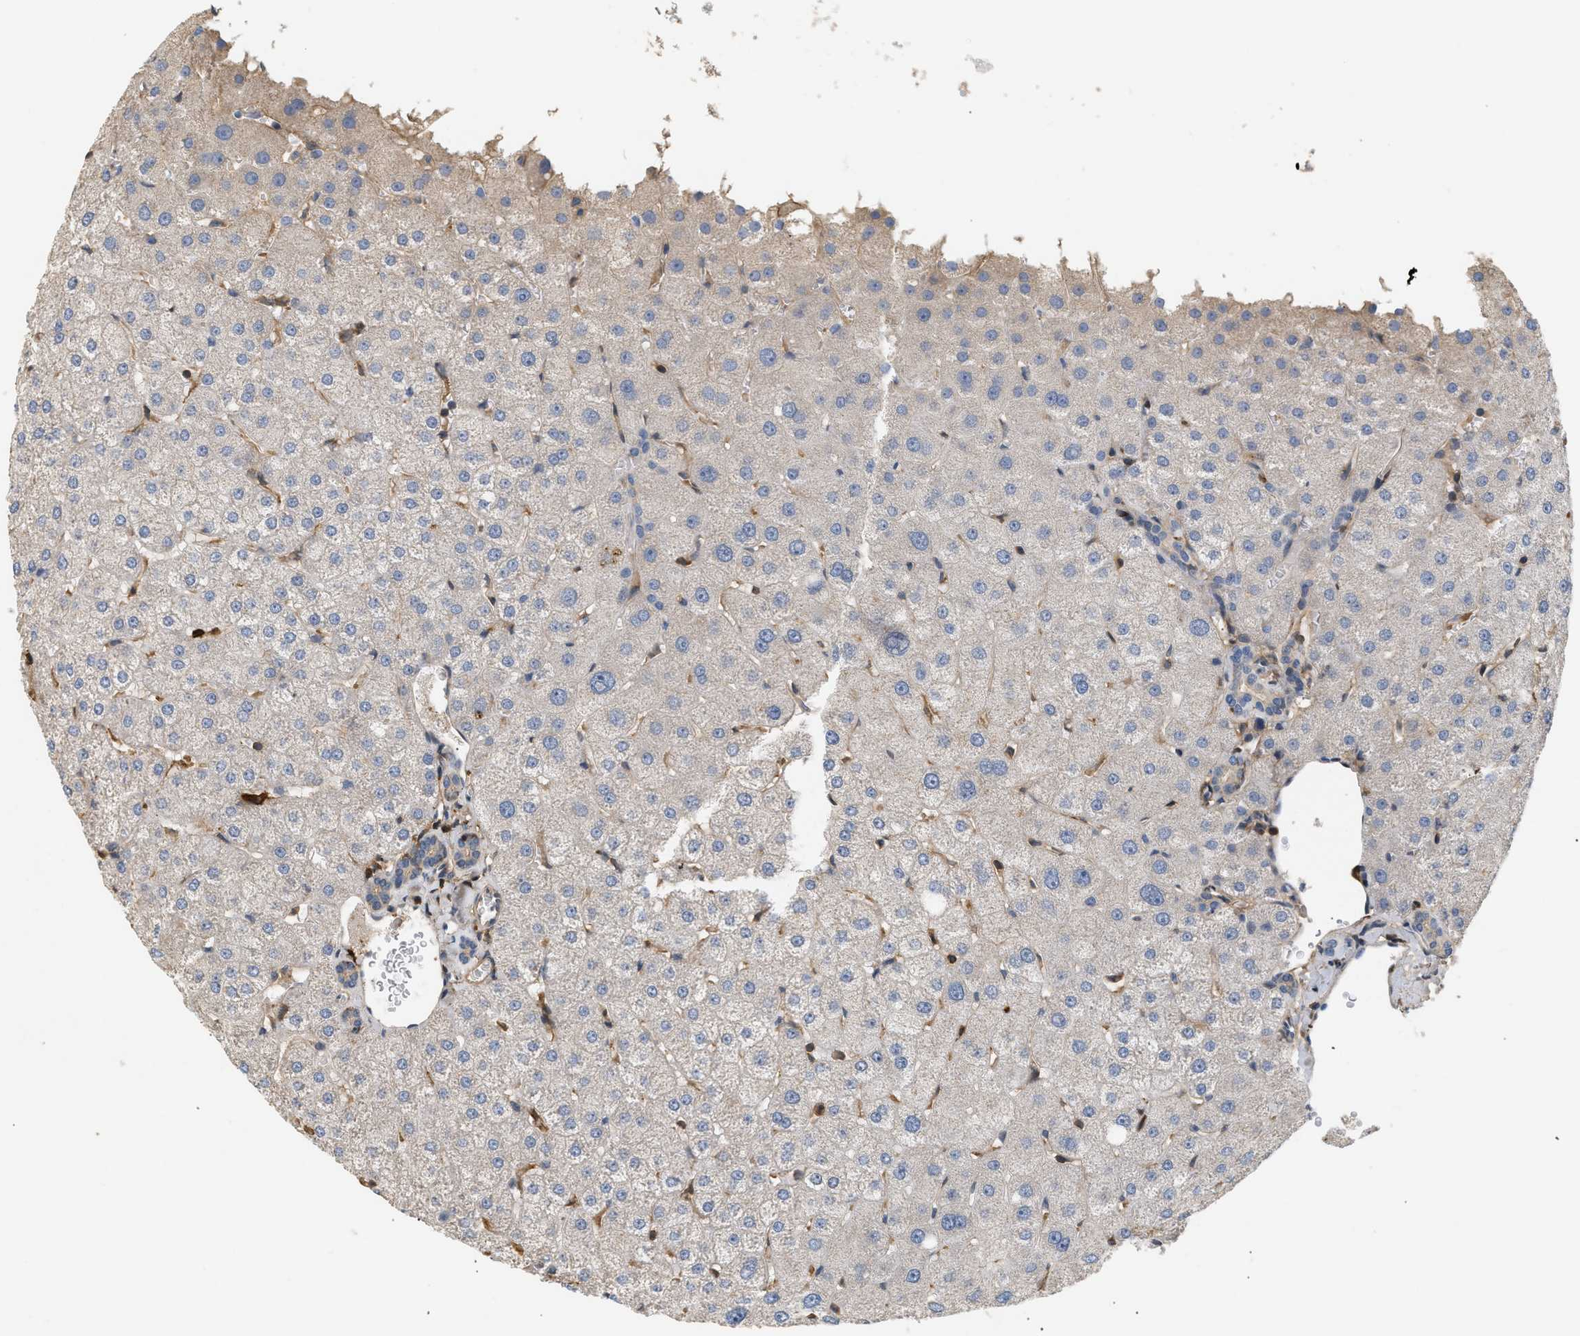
{"staining": {"intensity": "weak", "quantity": "25%-75%", "location": "cytoplasmic/membranous"}, "tissue": "liver", "cell_type": "Cholangiocytes", "image_type": "normal", "snomed": [{"axis": "morphology", "description": "Normal tissue, NOS"}, {"axis": "topography", "description": "Liver"}], "caption": "Immunohistochemical staining of benign liver demonstrates weak cytoplasmic/membranous protein expression in approximately 25%-75% of cholangiocytes. The protein of interest is stained brown, and the nuclei are stained in blue (DAB IHC with brightfield microscopy, high magnification).", "gene": "FARS2", "patient": {"sex": "male", "age": 73}}